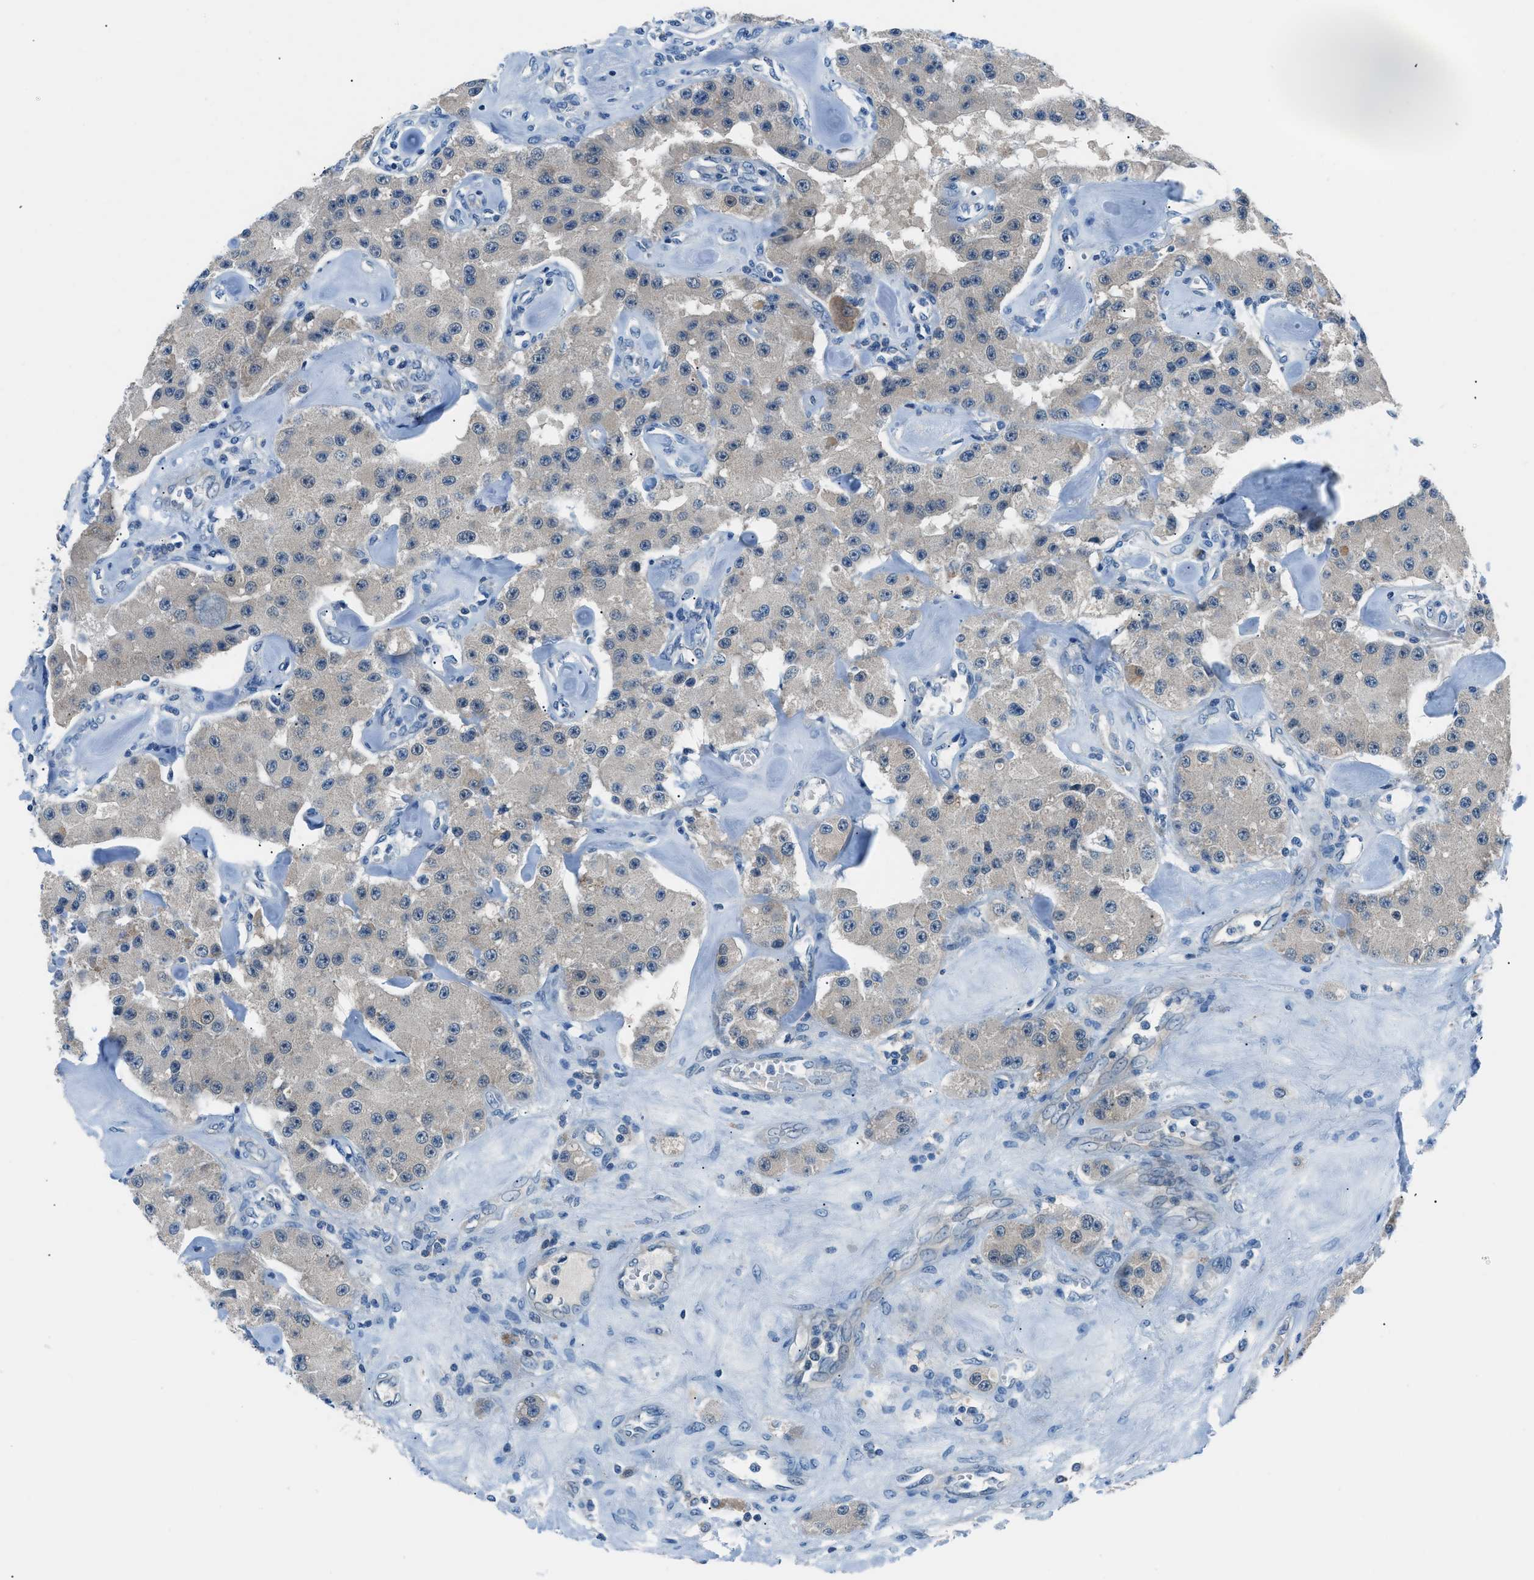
{"staining": {"intensity": "negative", "quantity": "none", "location": "none"}, "tissue": "carcinoid", "cell_type": "Tumor cells", "image_type": "cancer", "snomed": [{"axis": "morphology", "description": "Carcinoid, malignant, NOS"}, {"axis": "topography", "description": "Pancreas"}], "caption": "Immunohistochemistry (IHC) micrograph of neoplastic tissue: carcinoid stained with DAB (3,3'-diaminobenzidine) reveals no significant protein positivity in tumor cells. (Brightfield microscopy of DAB IHC at high magnification).", "gene": "ACP1", "patient": {"sex": "male", "age": 41}}